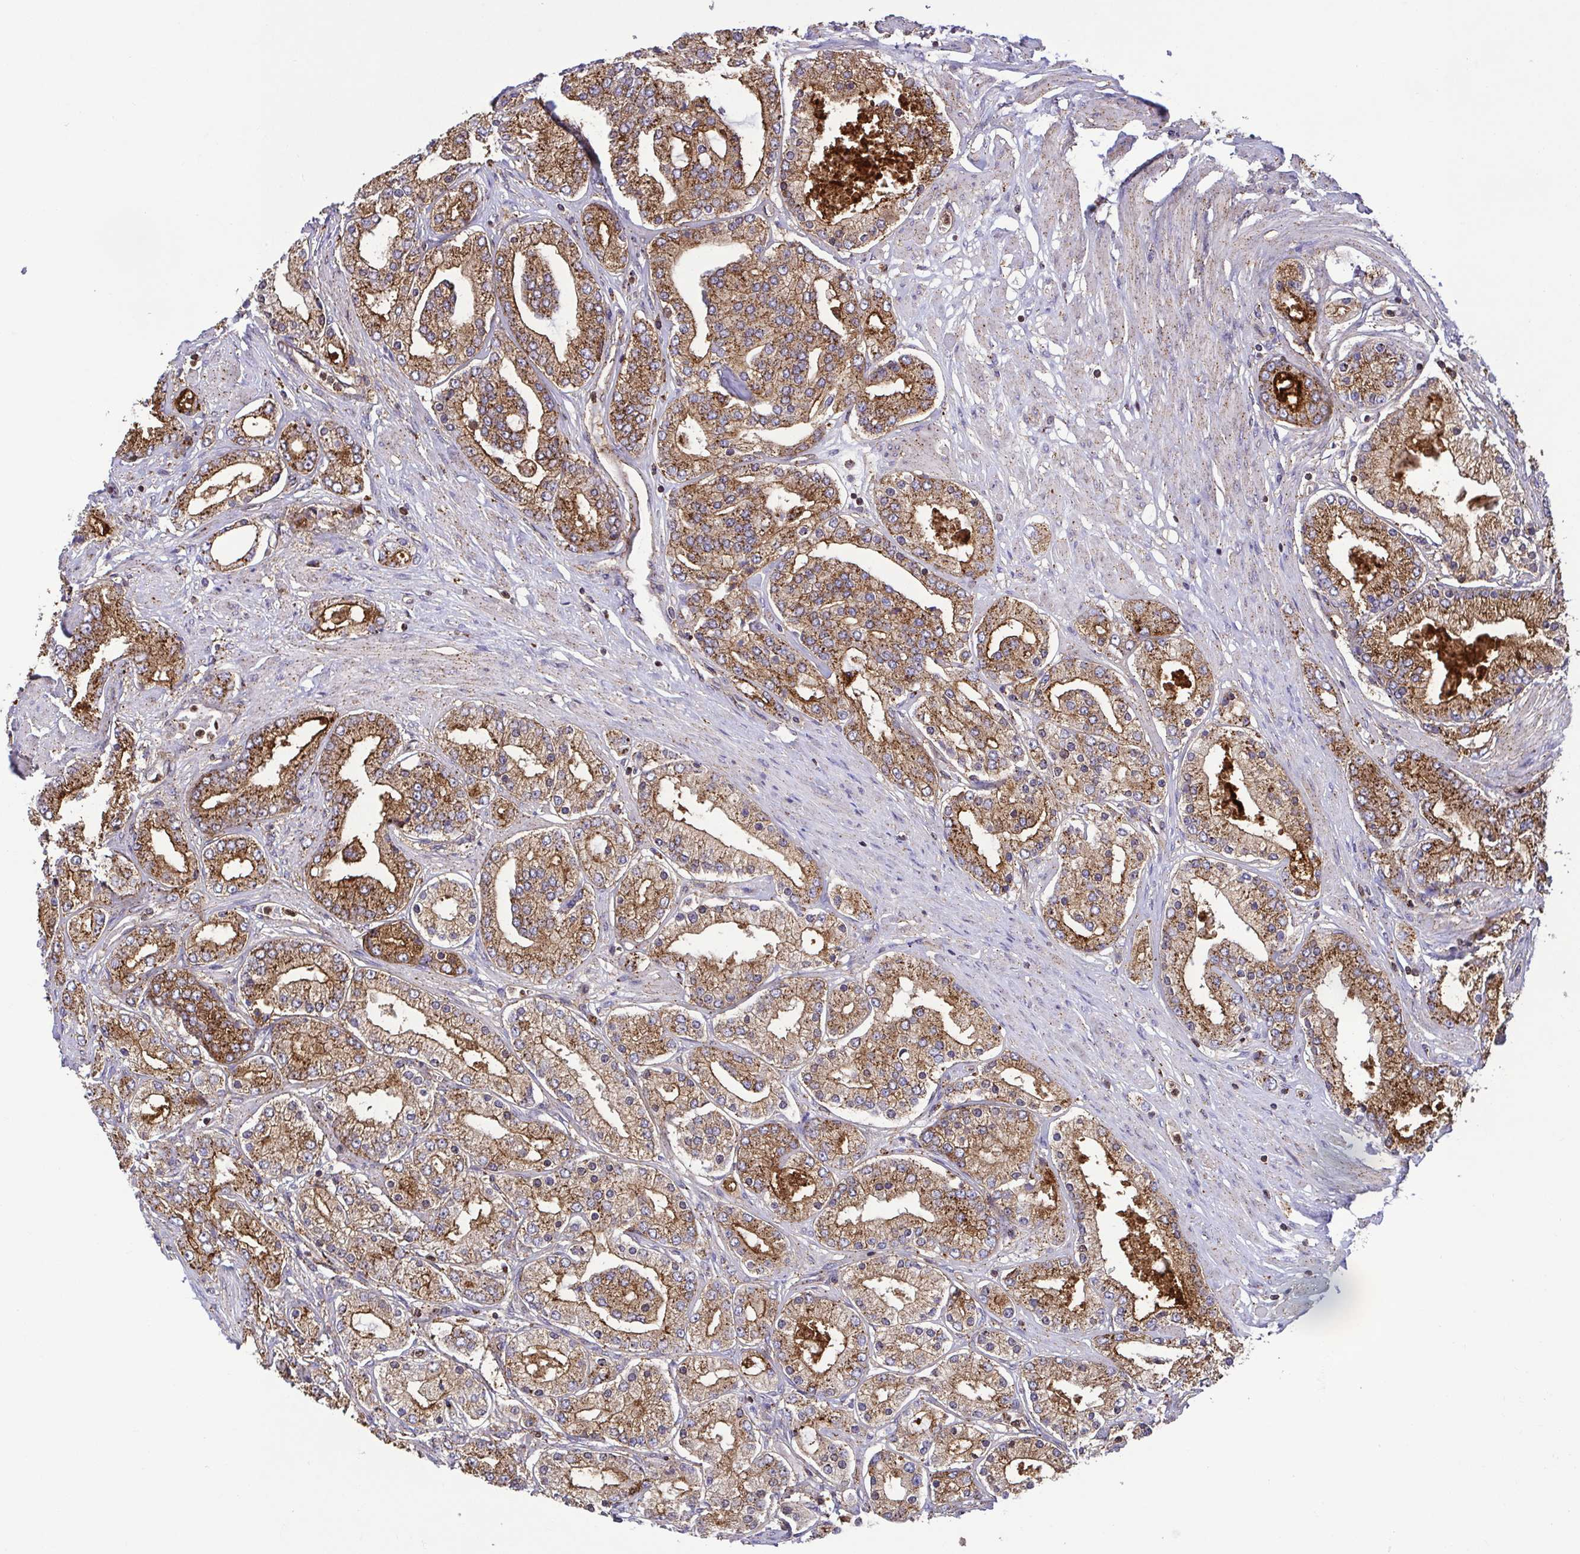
{"staining": {"intensity": "moderate", "quantity": ">75%", "location": "cytoplasmic/membranous"}, "tissue": "prostate cancer", "cell_type": "Tumor cells", "image_type": "cancer", "snomed": [{"axis": "morphology", "description": "Adenocarcinoma, High grade"}, {"axis": "topography", "description": "Prostate"}], "caption": "Immunohistochemistry (DAB (3,3'-diaminobenzidine)) staining of prostate cancer (high-grade adenocarcinoma) reveals moderate cytoplasmic/membranous protein positivity in about >75% of tumor cells. The staining was performed using DAB to visualize the protein expression in brown, while the nuclei were stained in blue with hematoxylin (Magnification: 20x).", "gene": "CHMP1B", "patient": {"sex": "male", "age": 67}}